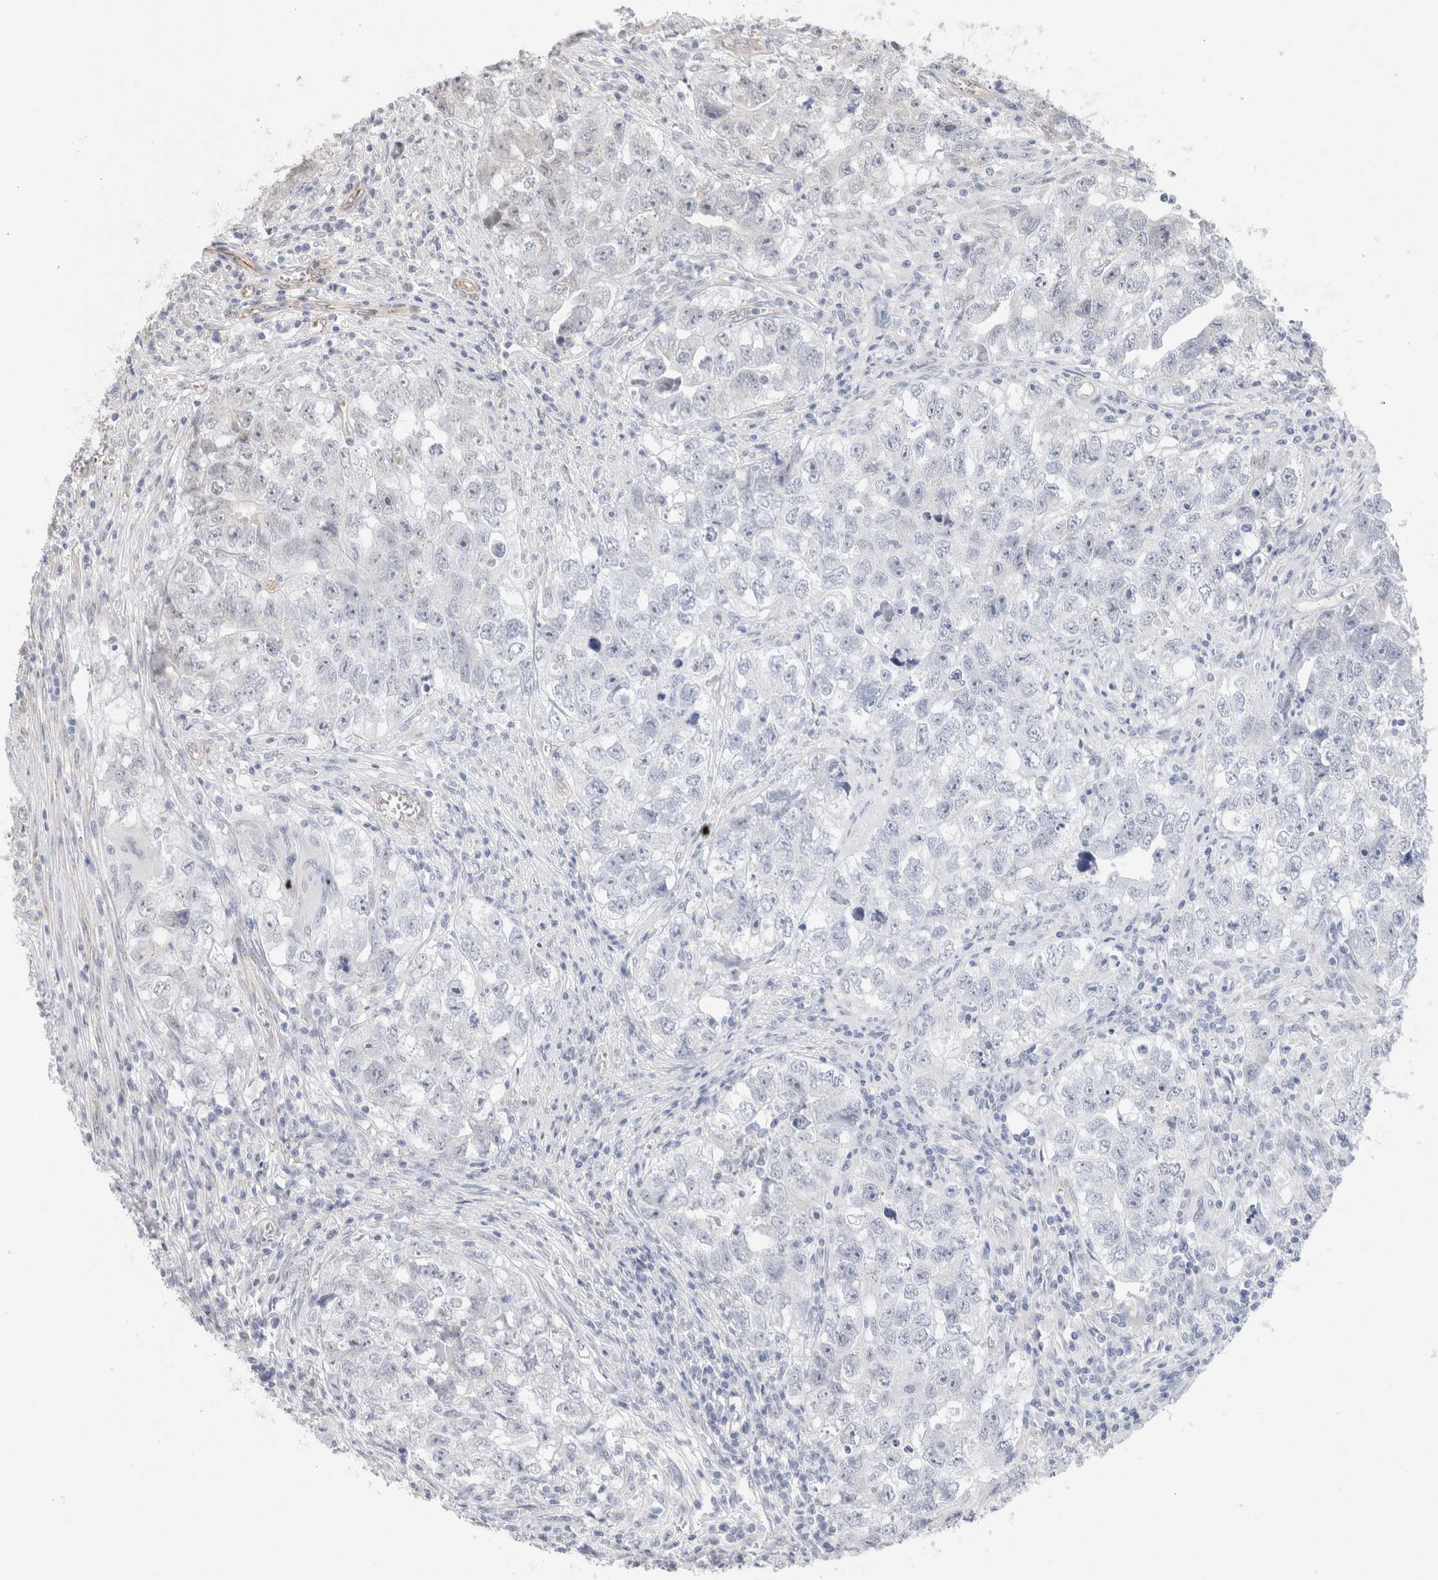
{"staining": {"intensity": "weak", "quantity": "<25%", "location": "nuclear"}, "tissue": "testis cancer", "cell_type": "Tumor cells", "image_type": "cancer", "snomed": [{"axis": "morphology", "description": "Seminoma, NOS"}, {"axis": "morphology", "description": "Carcinoma, Embryonal, NOS"}, {"axis": "topography", "description": "Testis"}], "caption": "This histopathology image is of testis cancer (seminoma) stained with IHC to label a protein in brown with the nuclei are counter-stained blue. There is no expression in tumor cells. The staining was performed using DAB (3,3'-diaminobenzidine) to visualize the protein expression in brown, while the nuclei were stained in blue with hematoxylin (Magnification: 20x).", "gene": "CAAP1", "patient": {"sex": "male", "age": 43}}